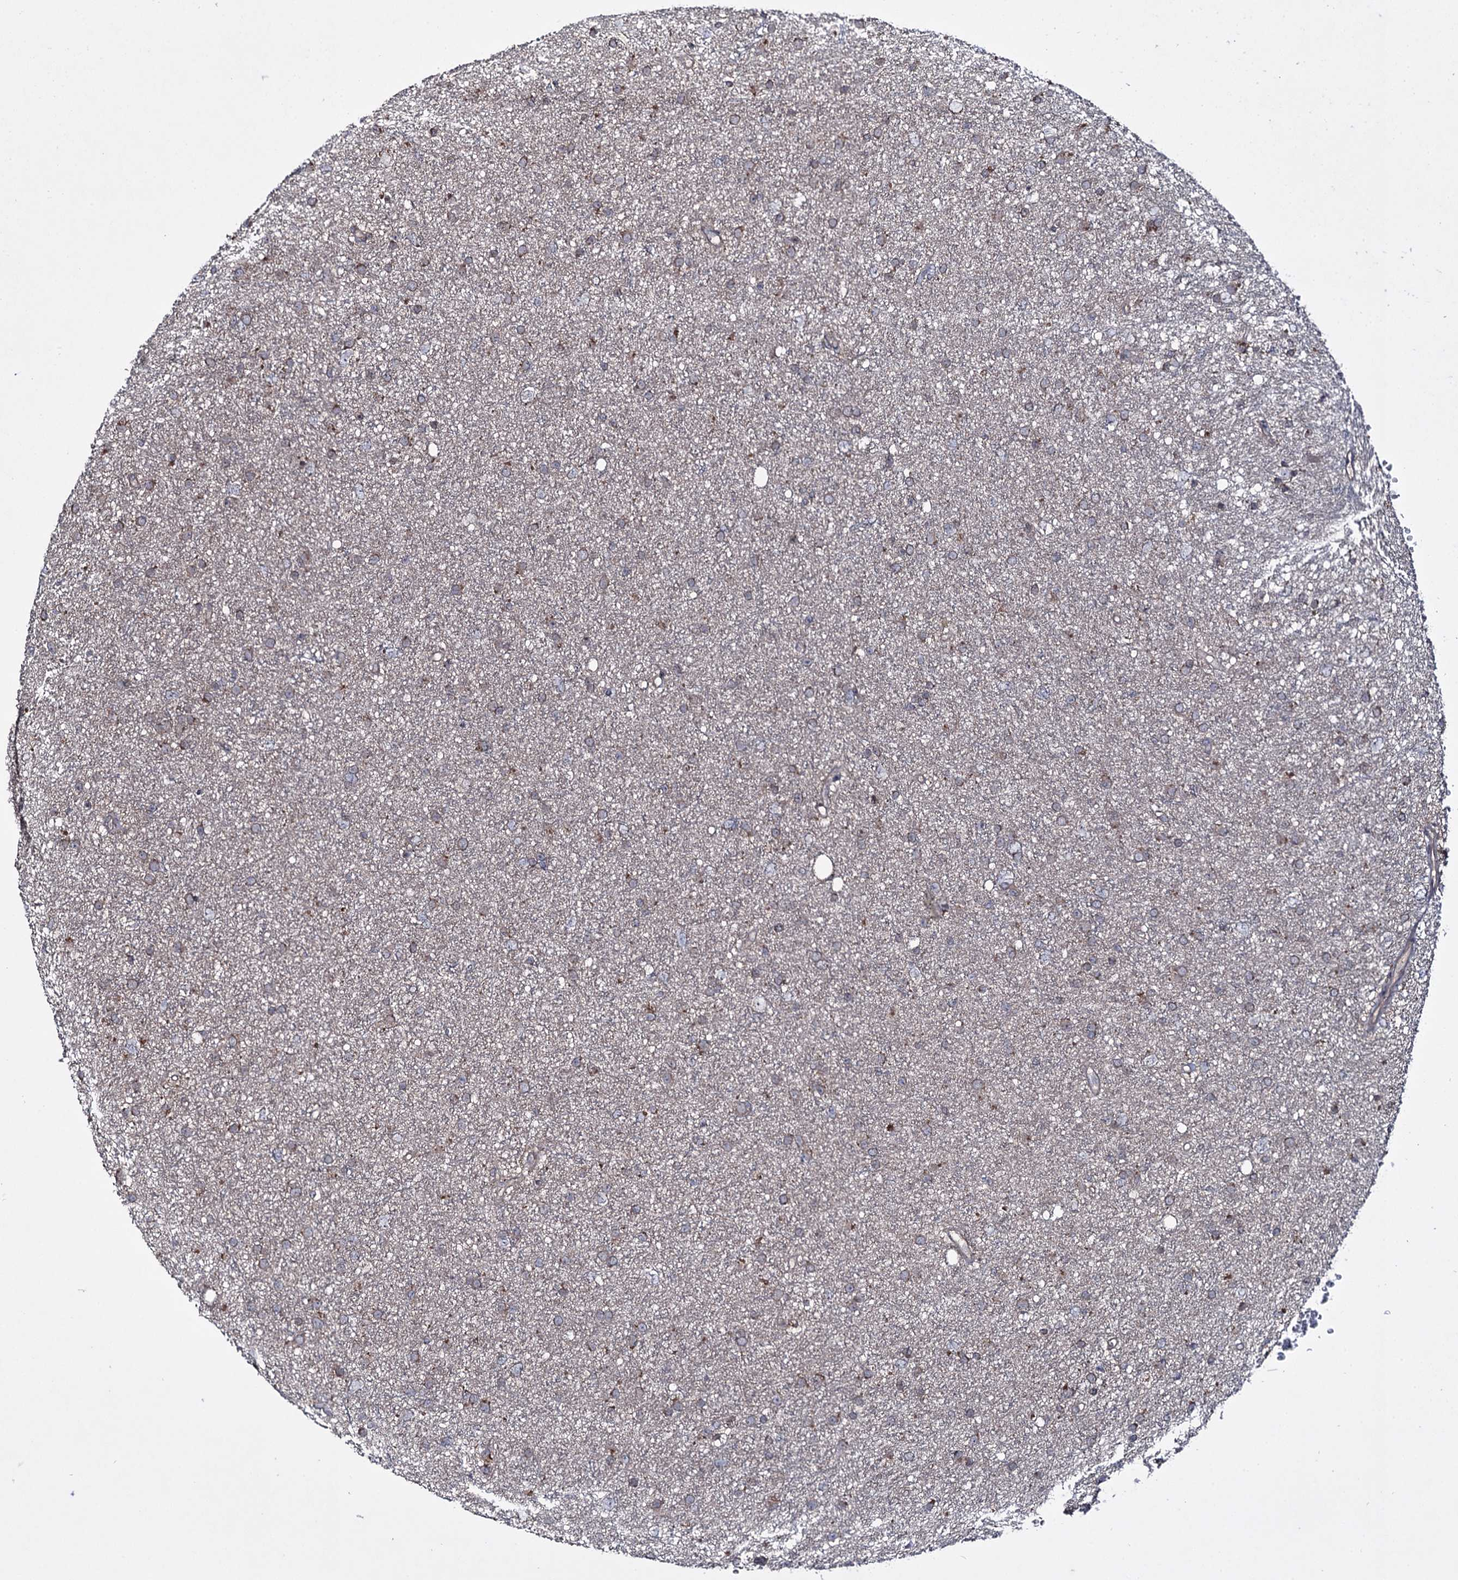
{"staining": {"intensity": "moderate", "quantity": "25%-75%", "location": "cytoplasmic/membranous"}, "tissue": "glioma", "cell_type": "Tumor cells", "image_type": "cancer", "snomed": [{"axis": "morphology", "description": "Glioma, malignant, Low grade"}, {"axis": "topography", "description": "Cerebral cortex"}], "caption": "Protein expression analysis of glioma reveals moderate cytoplasmic/membranous staining in approximately 25%-75% of tumor cells.", "gene": "SNAP23", "patient": {"sex": "female", "age": 39}}